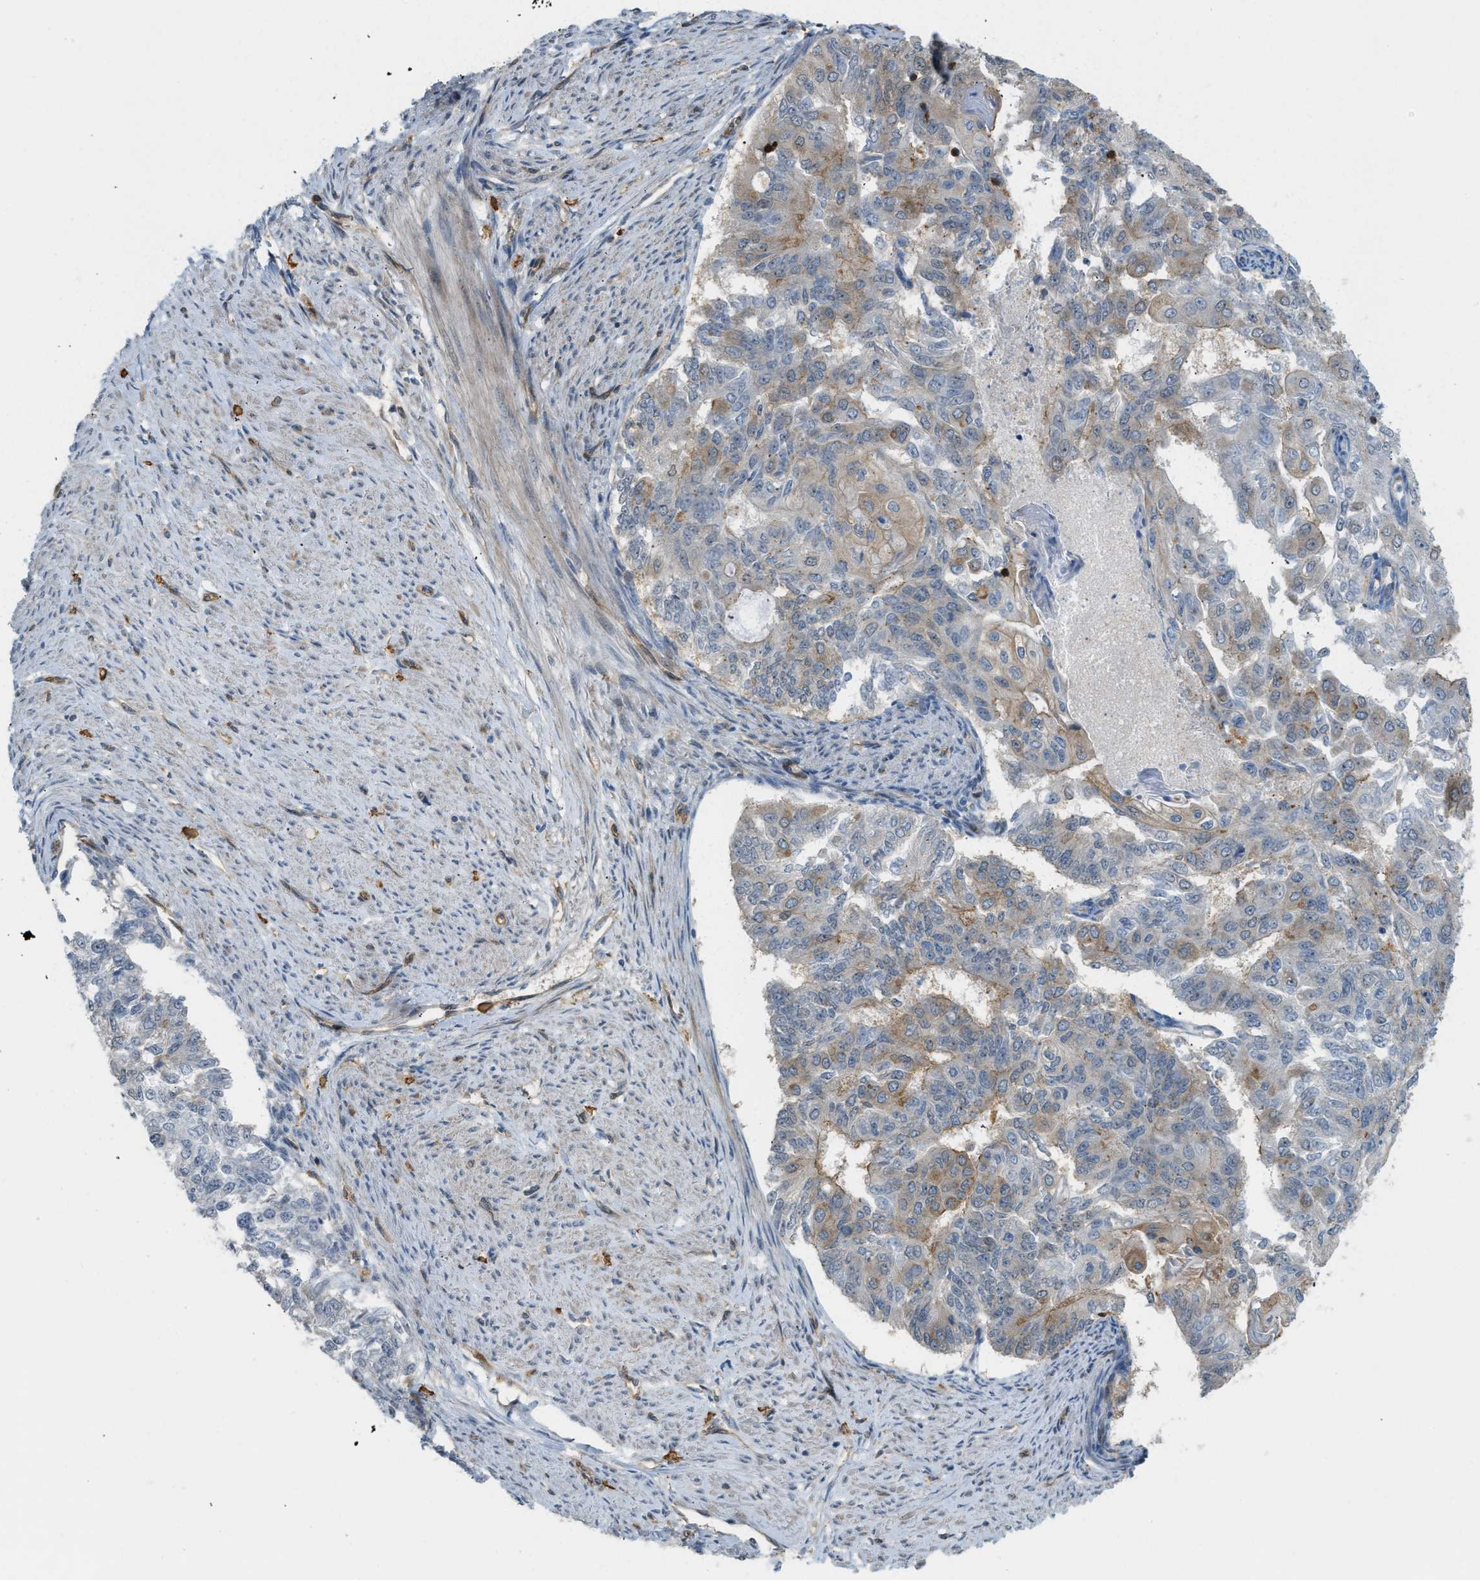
{"staining": {"intensity": "moderate", "quantity": "25%-75%", "location": "cytoplasmic/membranous"}, "tissue": "endometrial cancer", "cell_type": "Tumor cells", "image_type": "cancer", "snomed": [{"axis": "morphology", "description": "Adenocarcinoma, NOS"}, {"axis": "topography", "description": "Endometrium"}], "caption": "This is an image of immunohistochemistry (IHC) staining of endometrial cancer, which shows moderate positivity in the cytoplasmic/membranous of tumor cells.", "gene": "KIAA1671", "patient": {"sex": "female", "age": 32}}